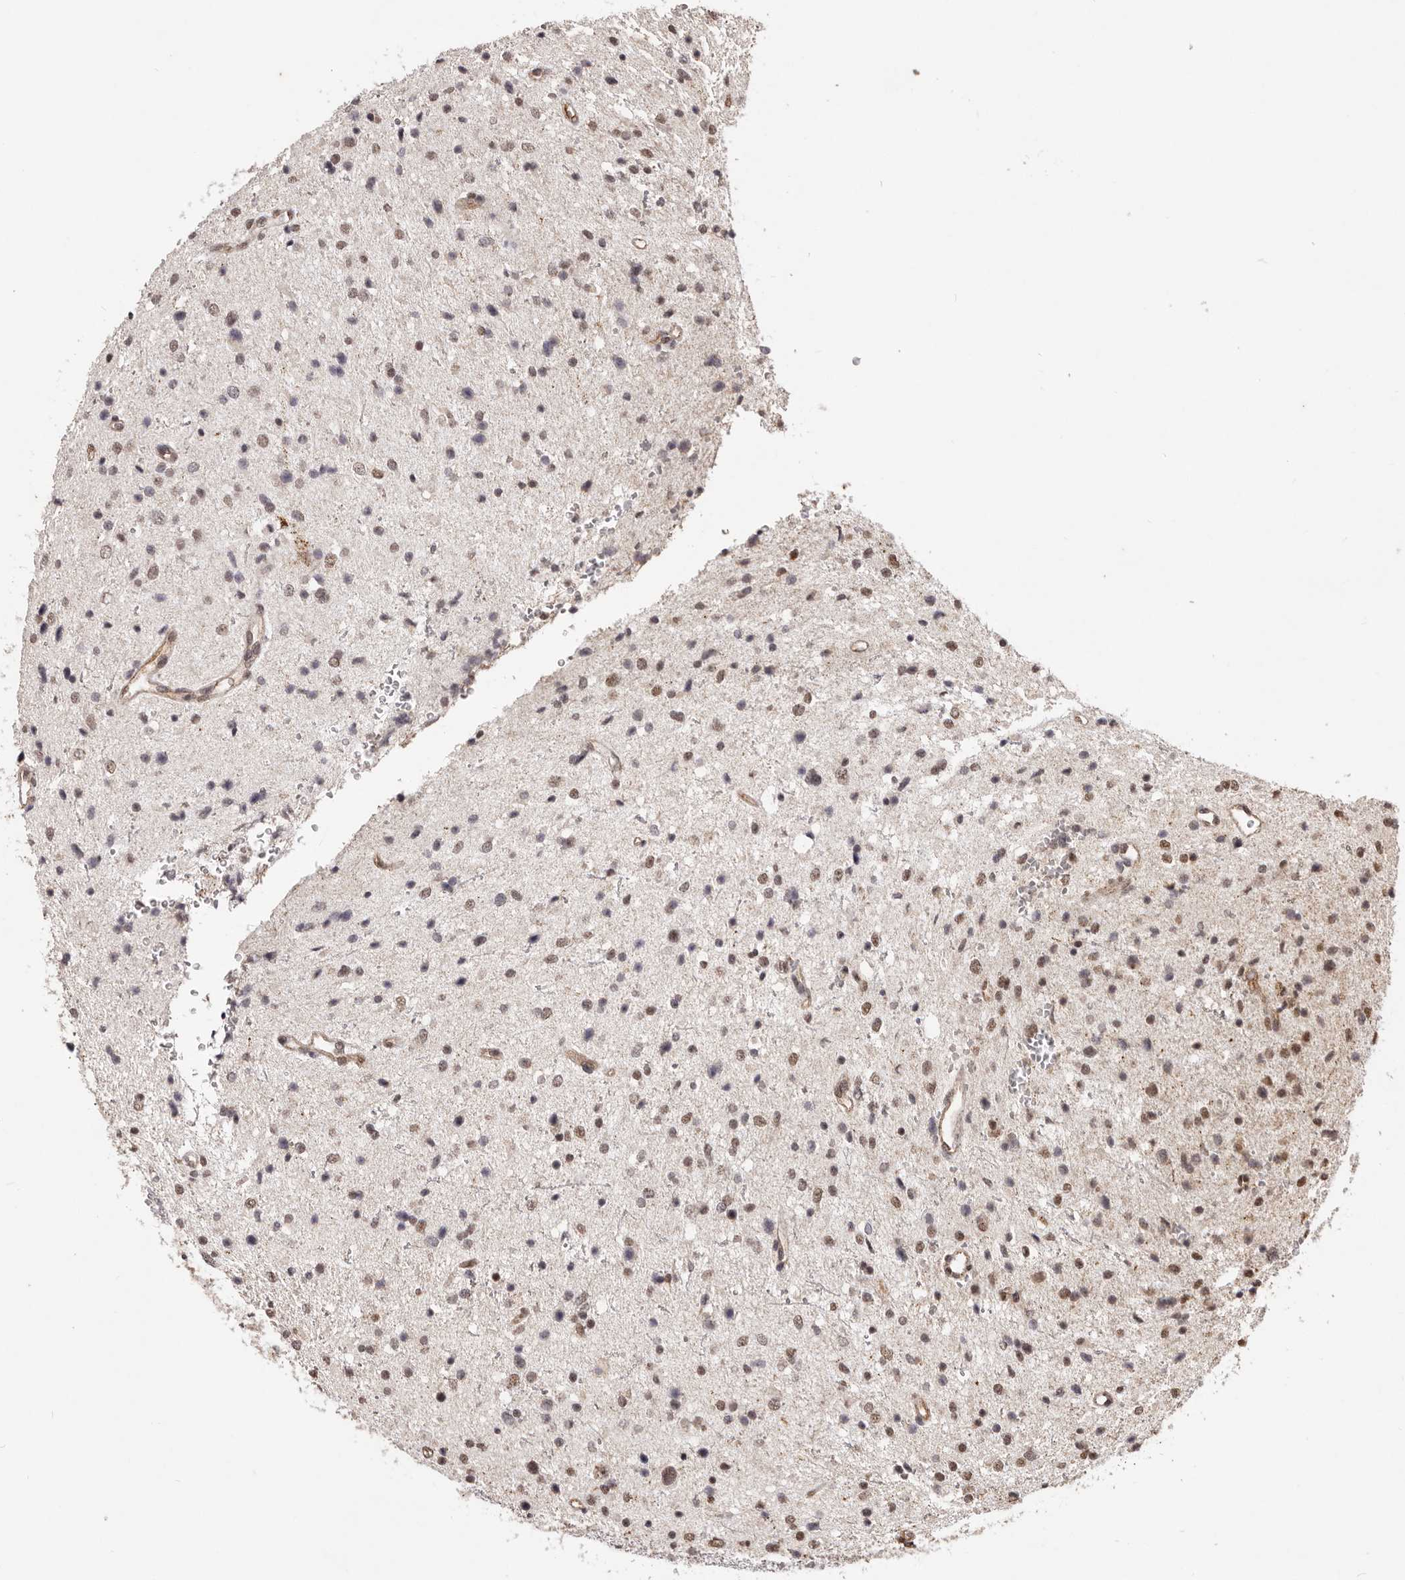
{"staining": {"intensity": "moderate", "quantity": "25%-75%", "location": "nuclear"}, "tissue": "glioma", "cell_type": "Tumor cells", "image_type": "cancer", "snomed": [{"axis": "morphology", "description": "Glioma, malignant, Low grade"}, {"axis": "topography", "description": "Brain"}], "caption": "Brown immunohistochemical staining in human glioma shows moderate nuclear positivity in approximately 25%-75% of tumor cells.", "gene": "RPS6KA5", "patient": {"sex": "female", "age": 37}}